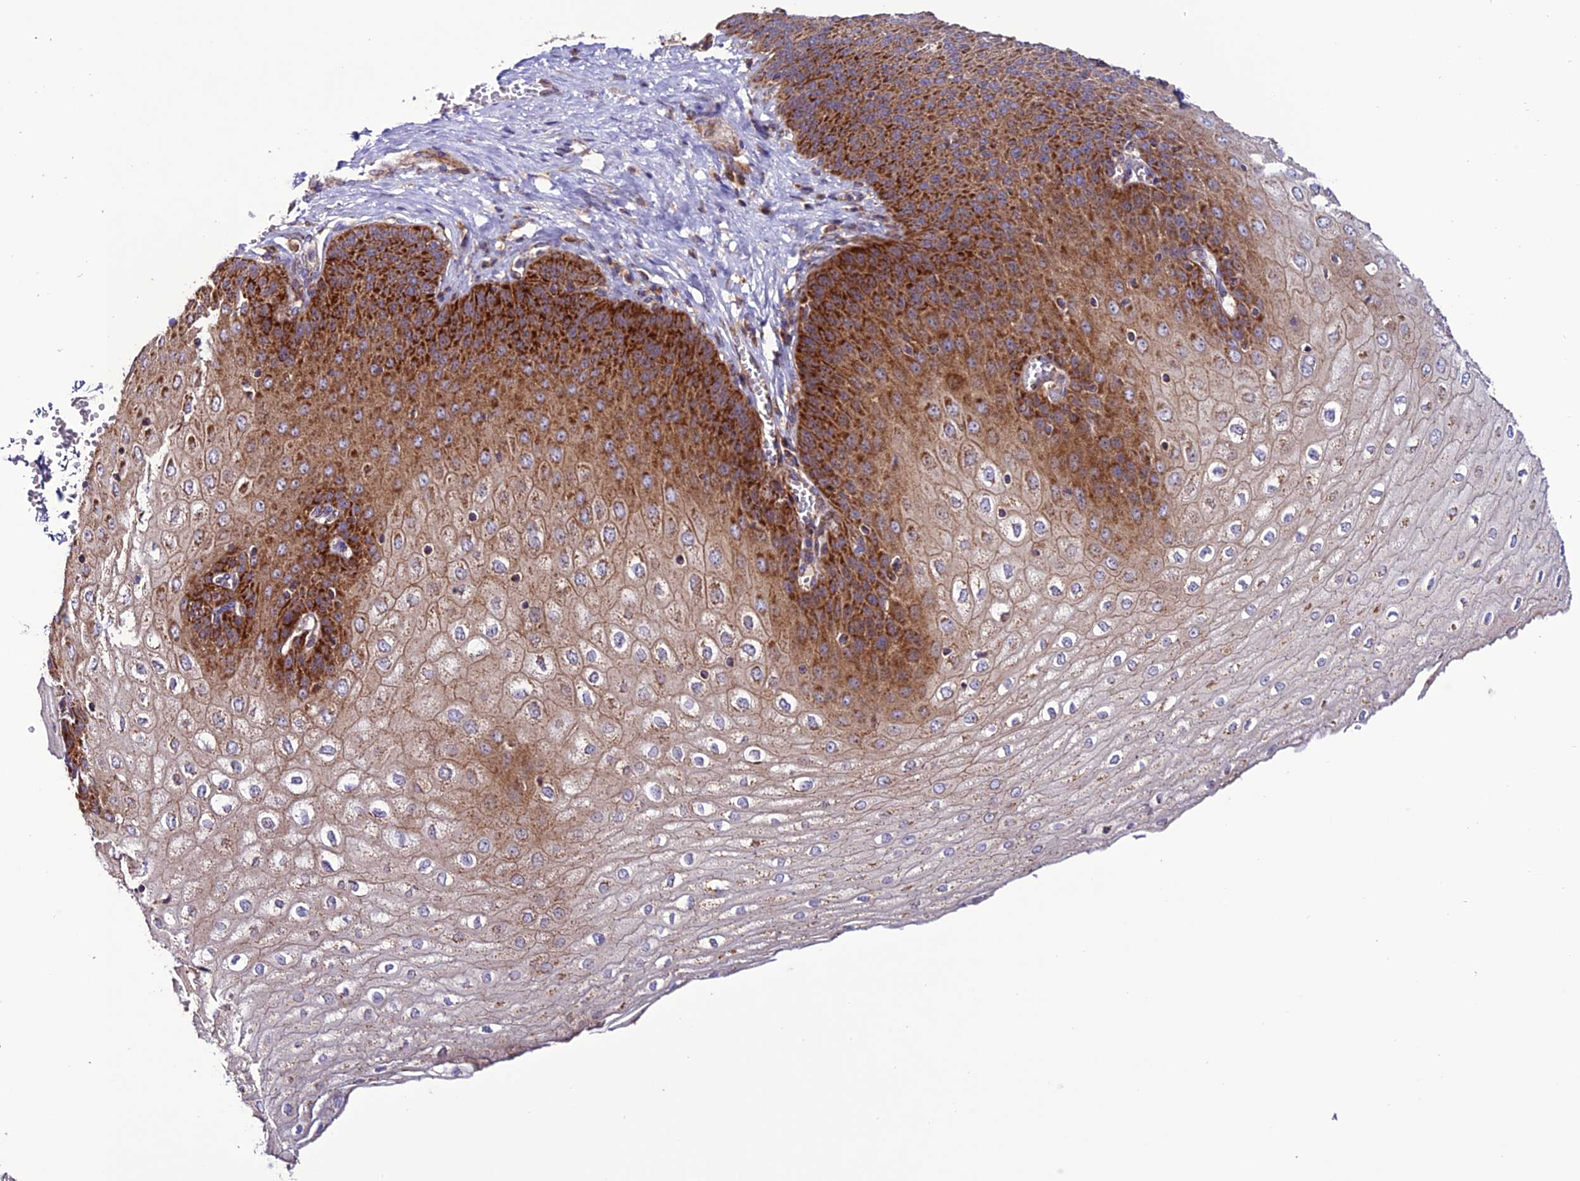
{"staining": {"intensity": "strong", "quantity": "25%-75%", "location": "cytoplasmic/membranous"}, "tissue": "esophagus", "cell_type": "Squamous epithelial cells", "image_type": "normal", "snomed": [{"axis": "morphology", "description": "Normal tissue, NOS"}, {"axis": "topography", "description": "Esophagus"}], "caption": "High-magnification brightfield microscopy of benign esophagus stained with DAB (brown) and counterstained with hematoxylin (blue). squamous epithelial cells exhibit strong cytoplasmic/membranous expression is seen in about25%-75% of cells.", "gene": "MRPS9", "patient": {"sex": "male", "age": 60}}